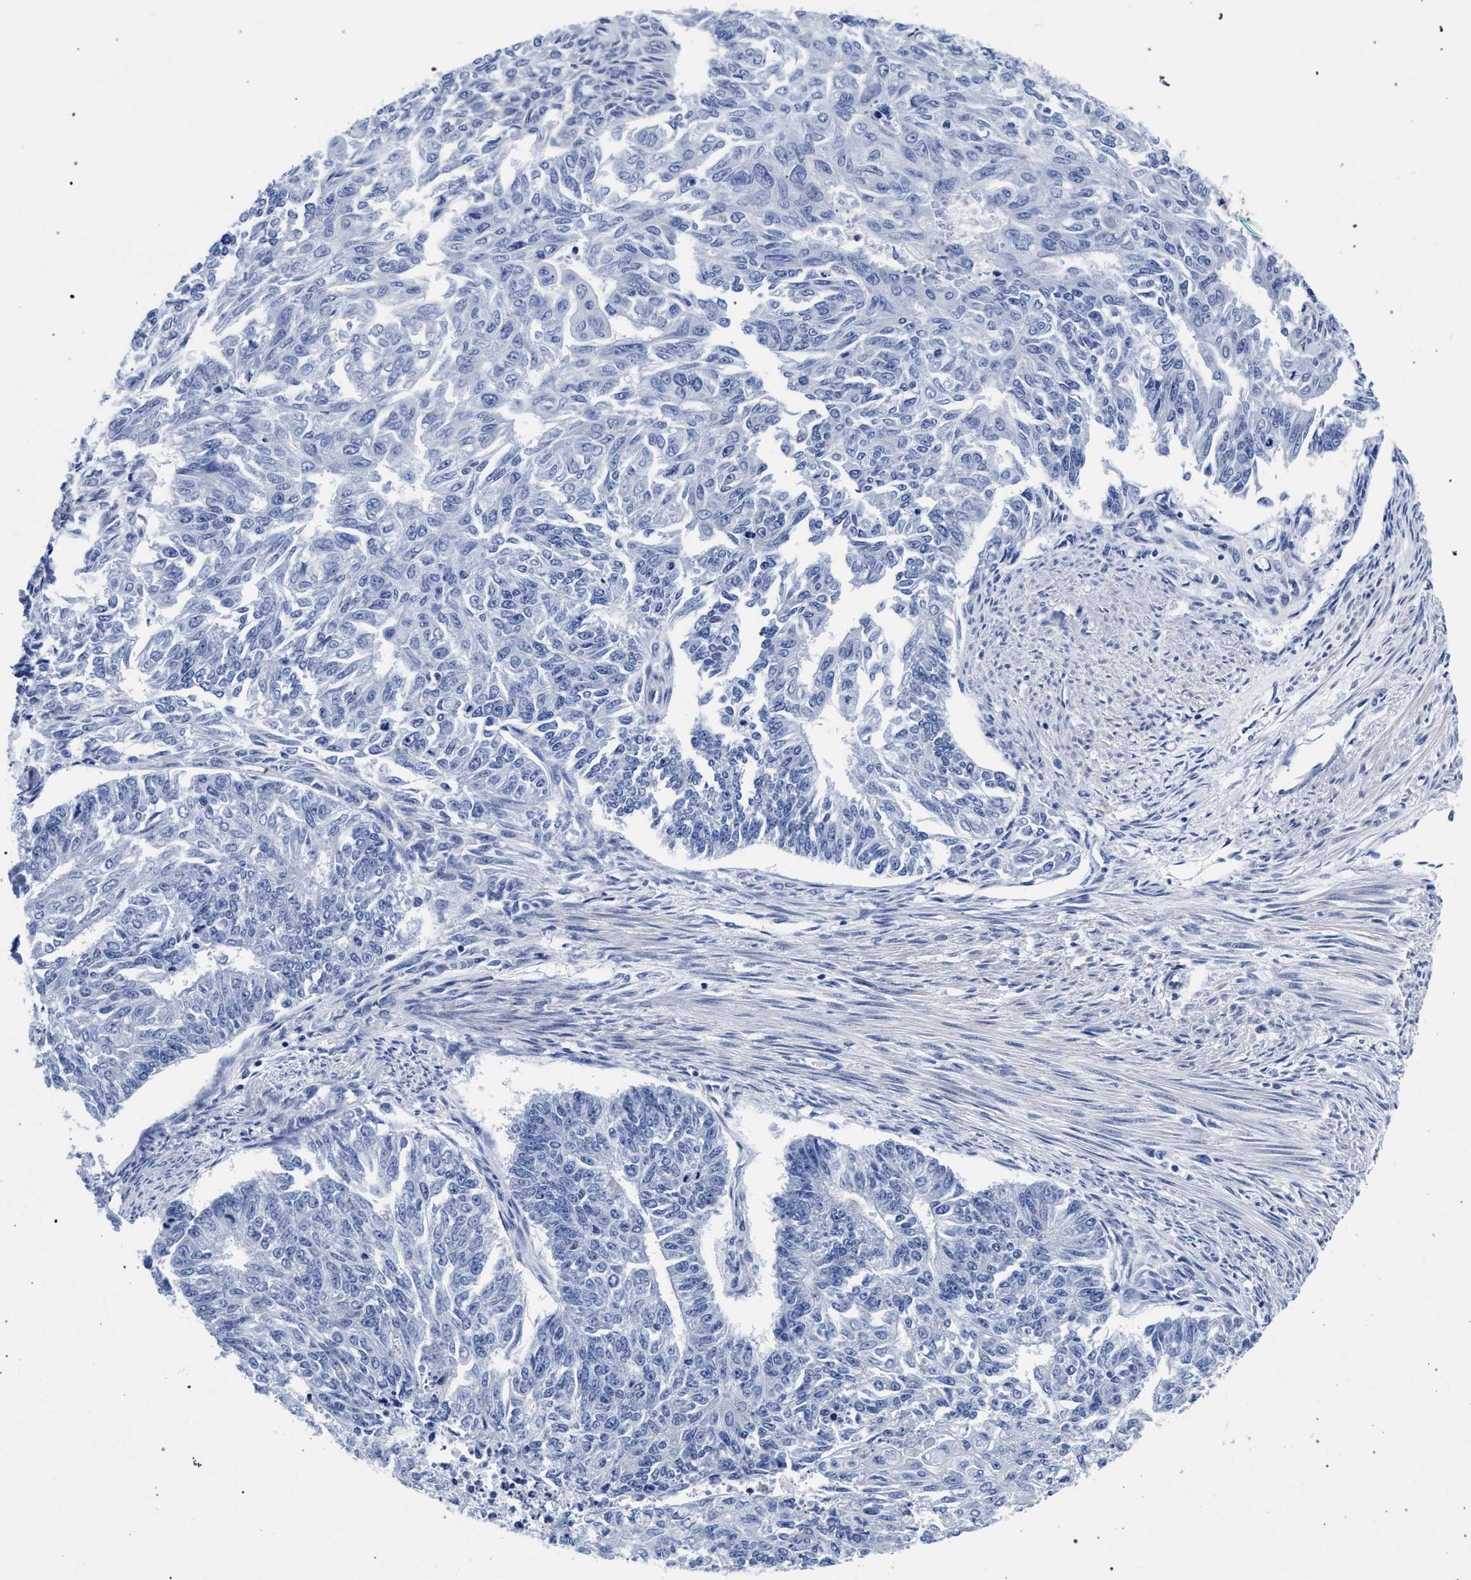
{"staining": {"intensity": "negative", "quantity": "none", "location": "none"}, "tissue": "endometrial cancer", "cell_type": "Tumor cells", "image_type": "cancer", "snomed": [{"axis": "morphology", "description": "Adenocarcinoma, NOS"}, {"axis": "topography", "description": "Endometrium"}], "caption": "Endometrial cancer was stained to show a protein in brown. There is no significant expression in tumor cells.", "gene": "AKAP4", "patient": {"sex": "female", "age": 32}}